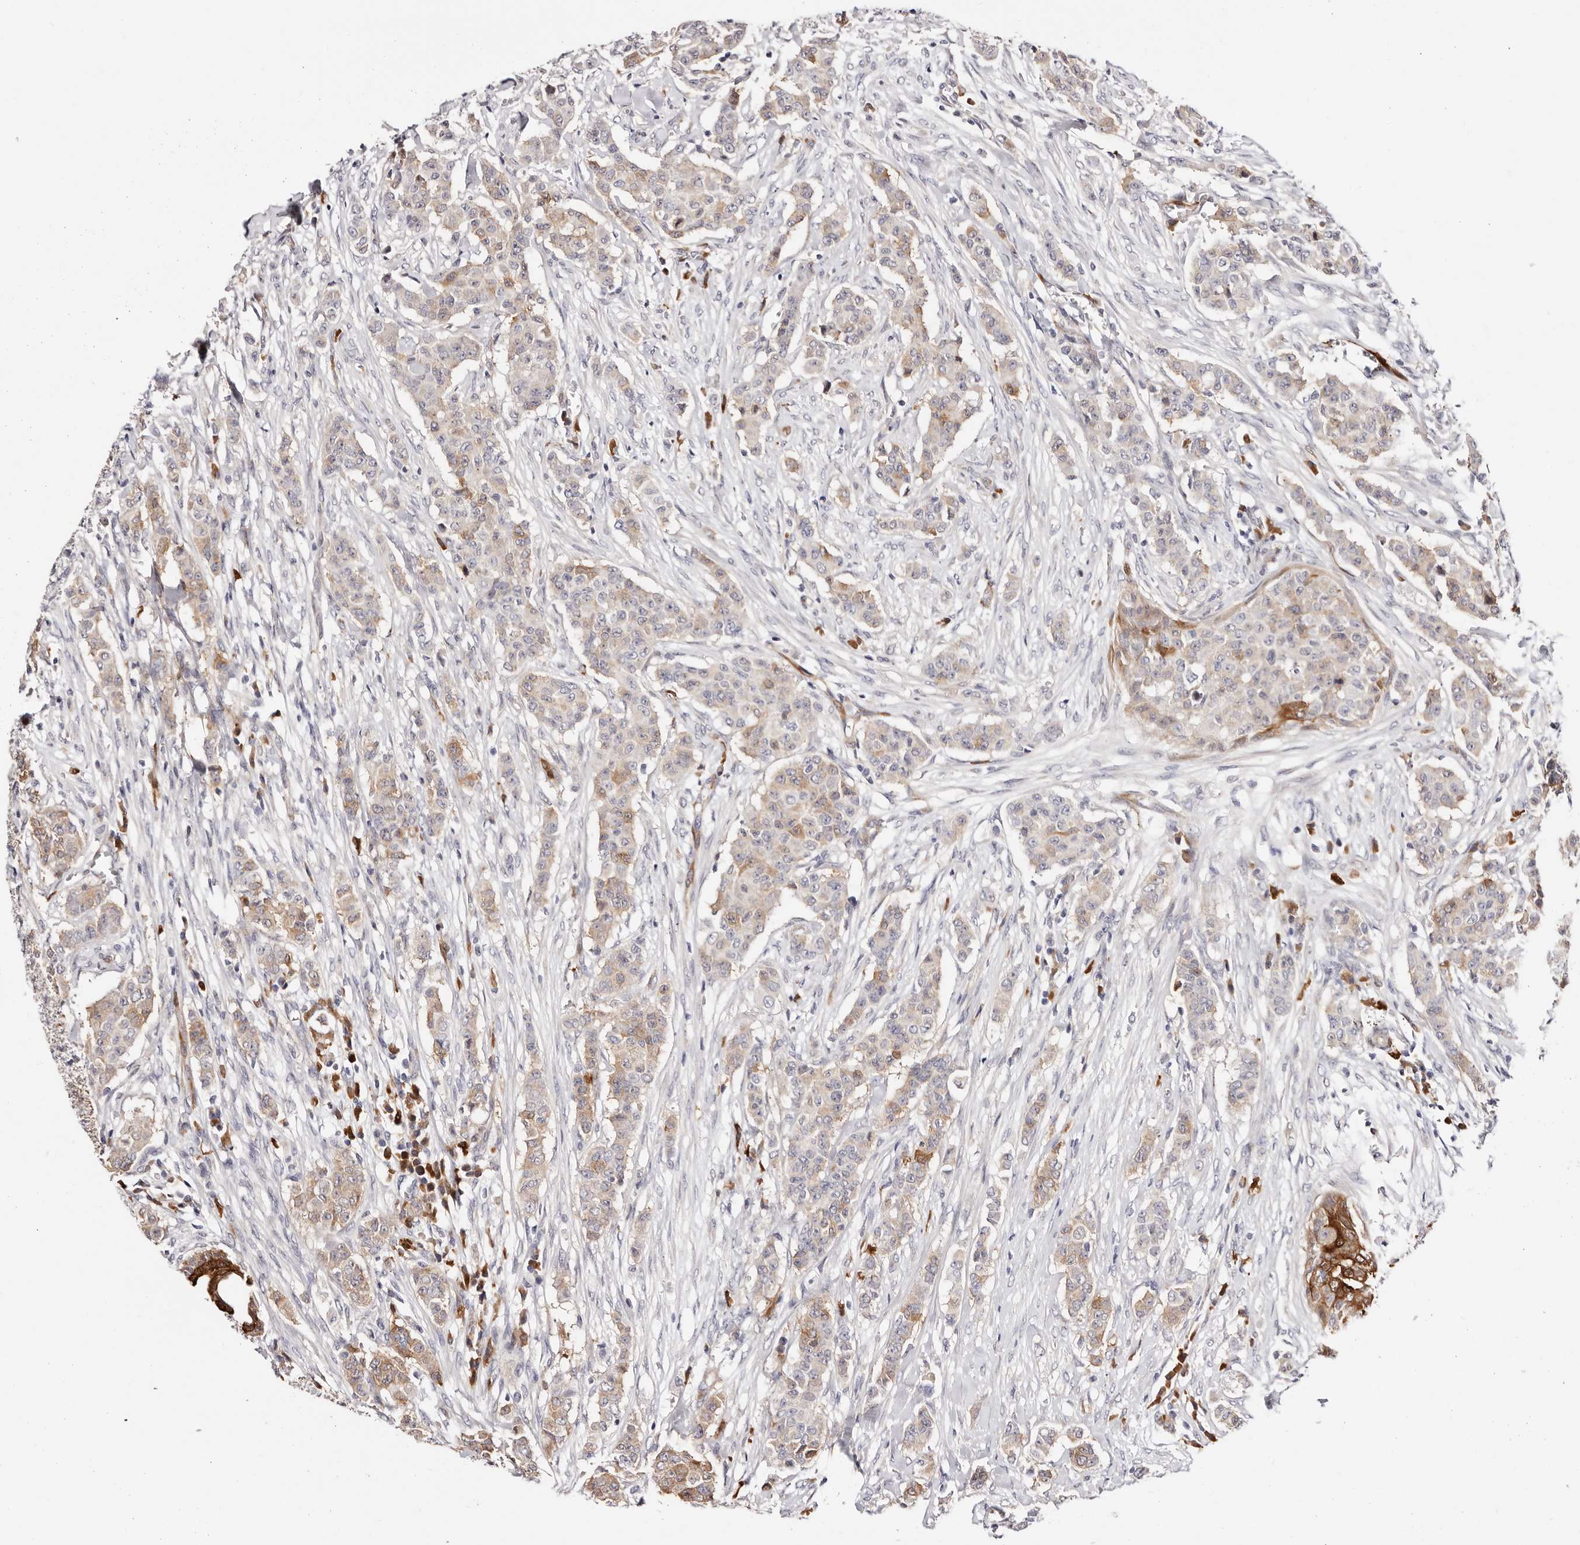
{"staining": {"intensity": "moderate", "quantity": "<25%", "location": "cytoplasmic/membranous"}, "tissue": "breast cancer", "cell_type": "Tumor cells", "image_type": "cancer", "snomed": [{"axis": "morphology", "description": "Duct carcinoma"}, {"axis": "topography", "description": "Breast"}], "caption": "Immunohistochemistry (IHC) photomicrograph of human intraductal carcinoma (breast) stained for a protein (brown), which reveals low levels of moderate cytoplasmic/membranous expression in about <25% of tumor cells.", "gene": "GFOD1", "patient": {"sex": "female", "age": 40}}